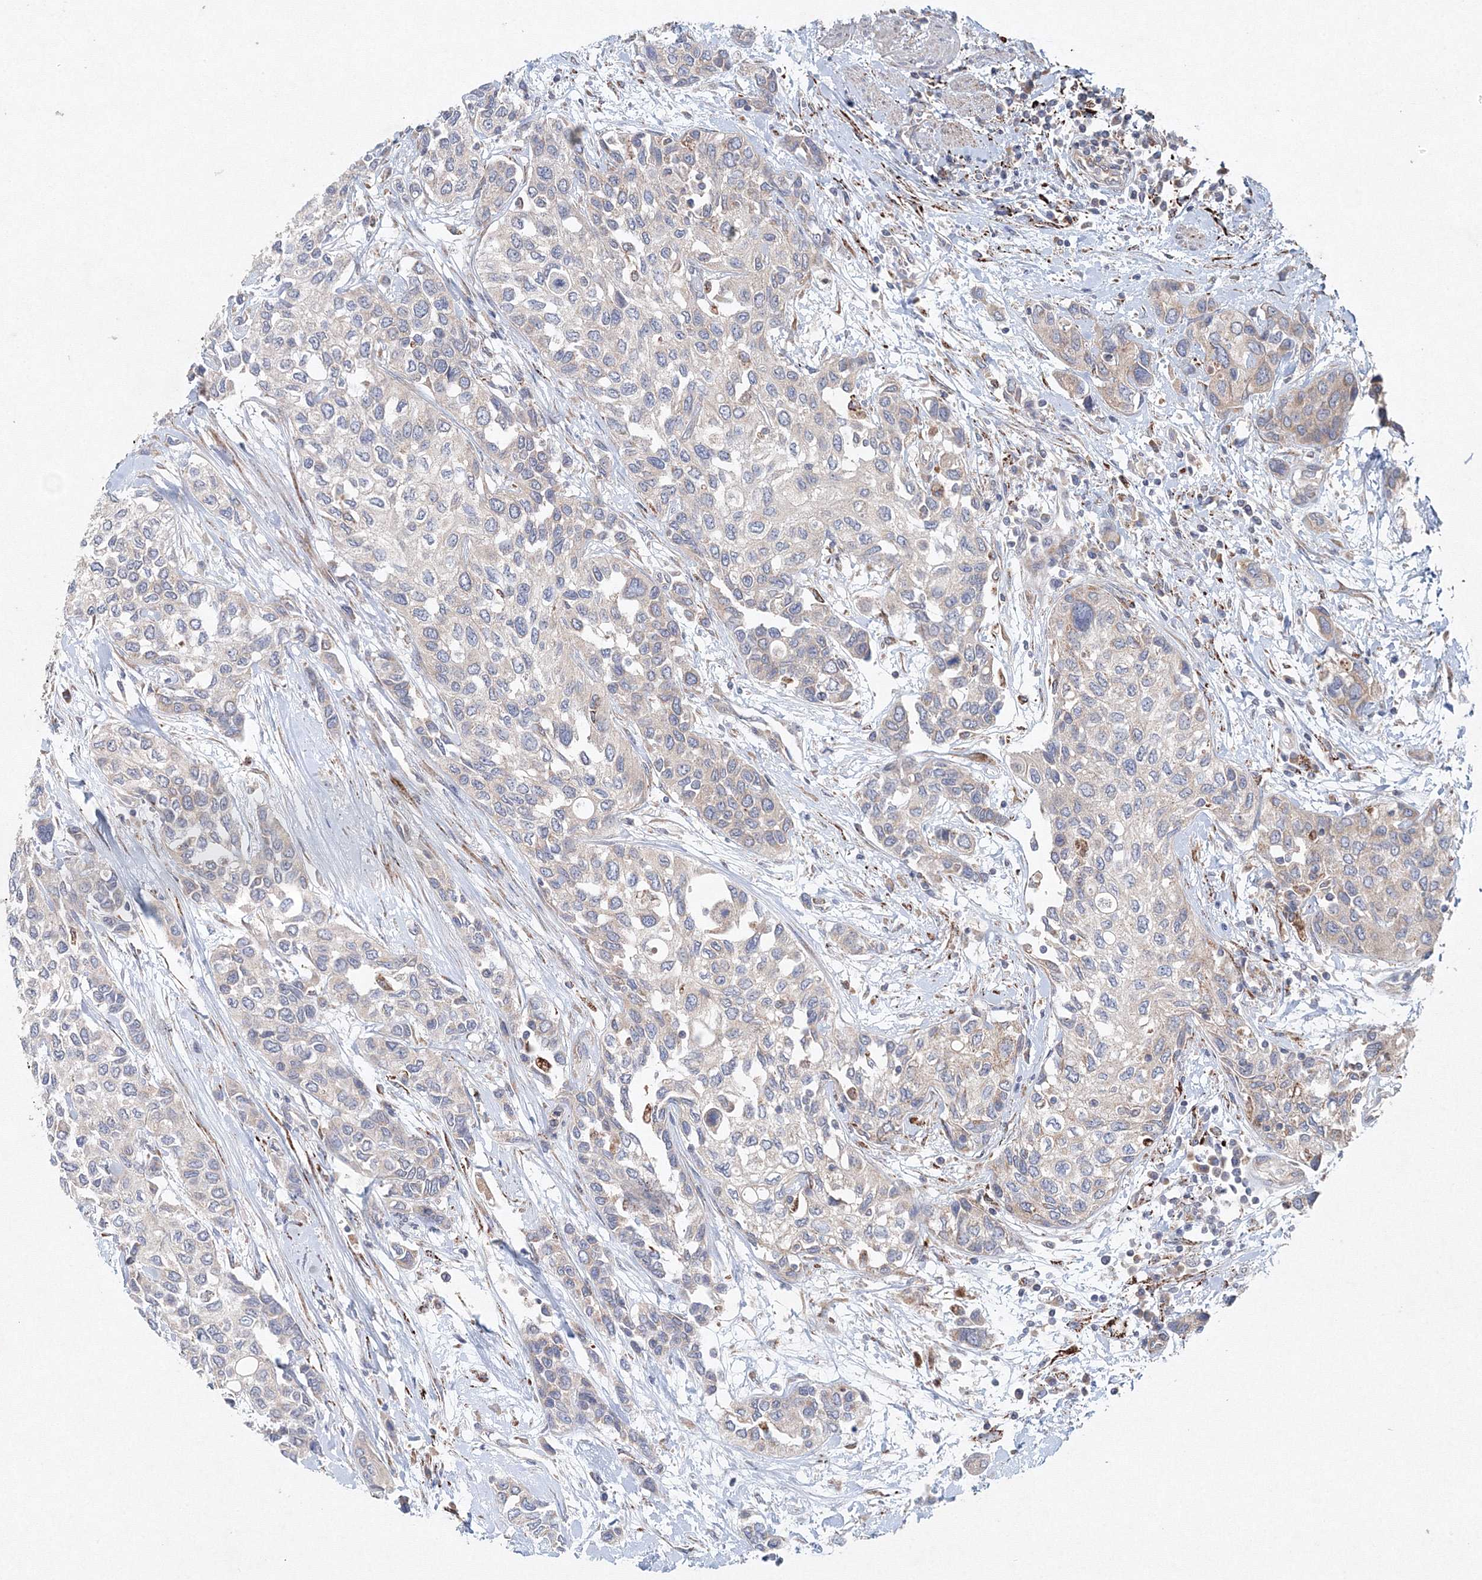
{"staining": {"intensity": "weak", "quantity": "25%-75%", "location": "cytoplasmic/membranous"}, "tissue": "urothelial cancer", "cell_type": "Tumor cells", "image_type": "cancer", "snomed": [{"axis": "morphology", "description": "Normal tissue, NOS"}, {"axis": "morphology", "description": "Urothelial carcinoma, High grade"}, {"axis": "topography", "description": "Vascular tissue"}, {"axis": "topography", "description": "Urinary bladder"}], "caption": "Weak cytoplasmic/membranous protein expression is identified in approximately 25%-75% of tumor cells in urothelial cancer. The protein of interest is stained brown, and the nuclei are stained in blue (DAB IHC with brightfield microscopy, high magnification).", "gene": "WDR49", "patient": {"sex": "female", "age": 56}}